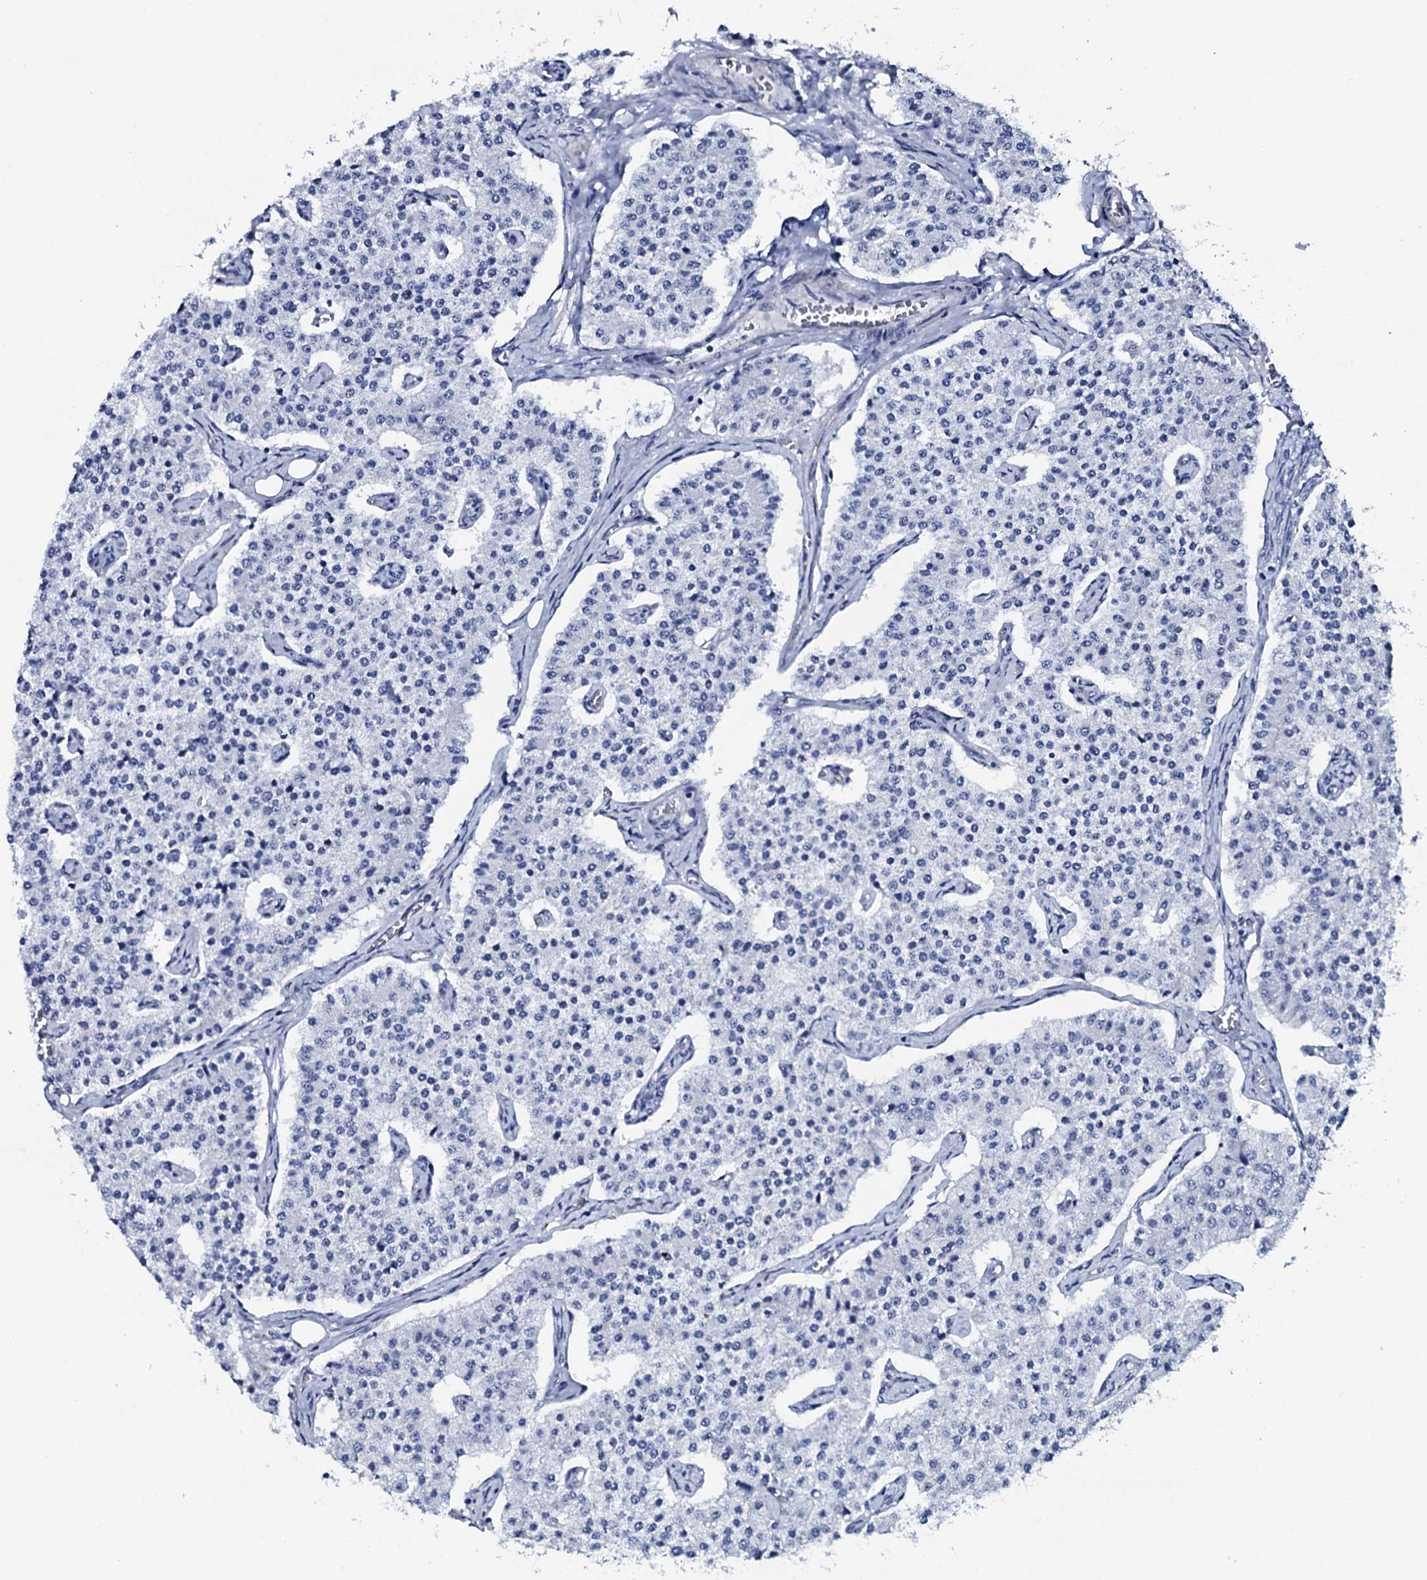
{"staining": {"intensity": "negative", "quantity": "none", "location": "none"}, "tissue": "carcinoid", "cell_type": "Tumor cells", "image_type": "cancer", "snomed": [{"axis": "morphology", "description": "Carcinoid, malignant, NOS"}, {"axis": "topography", "description": "Colon"}], "caption": "IHC micrograph of neoplastic tissue: malignant carcinoid stained with DAB demonstrates no significant protein positivity in tumor cells. Brightfield microscopy of immunohistochemistry stained with DAB (brown) and hematoxylin (blue), captured at high magnification.", "gene": "GYS2", "patient": {"sex": "female", "age": 52}}